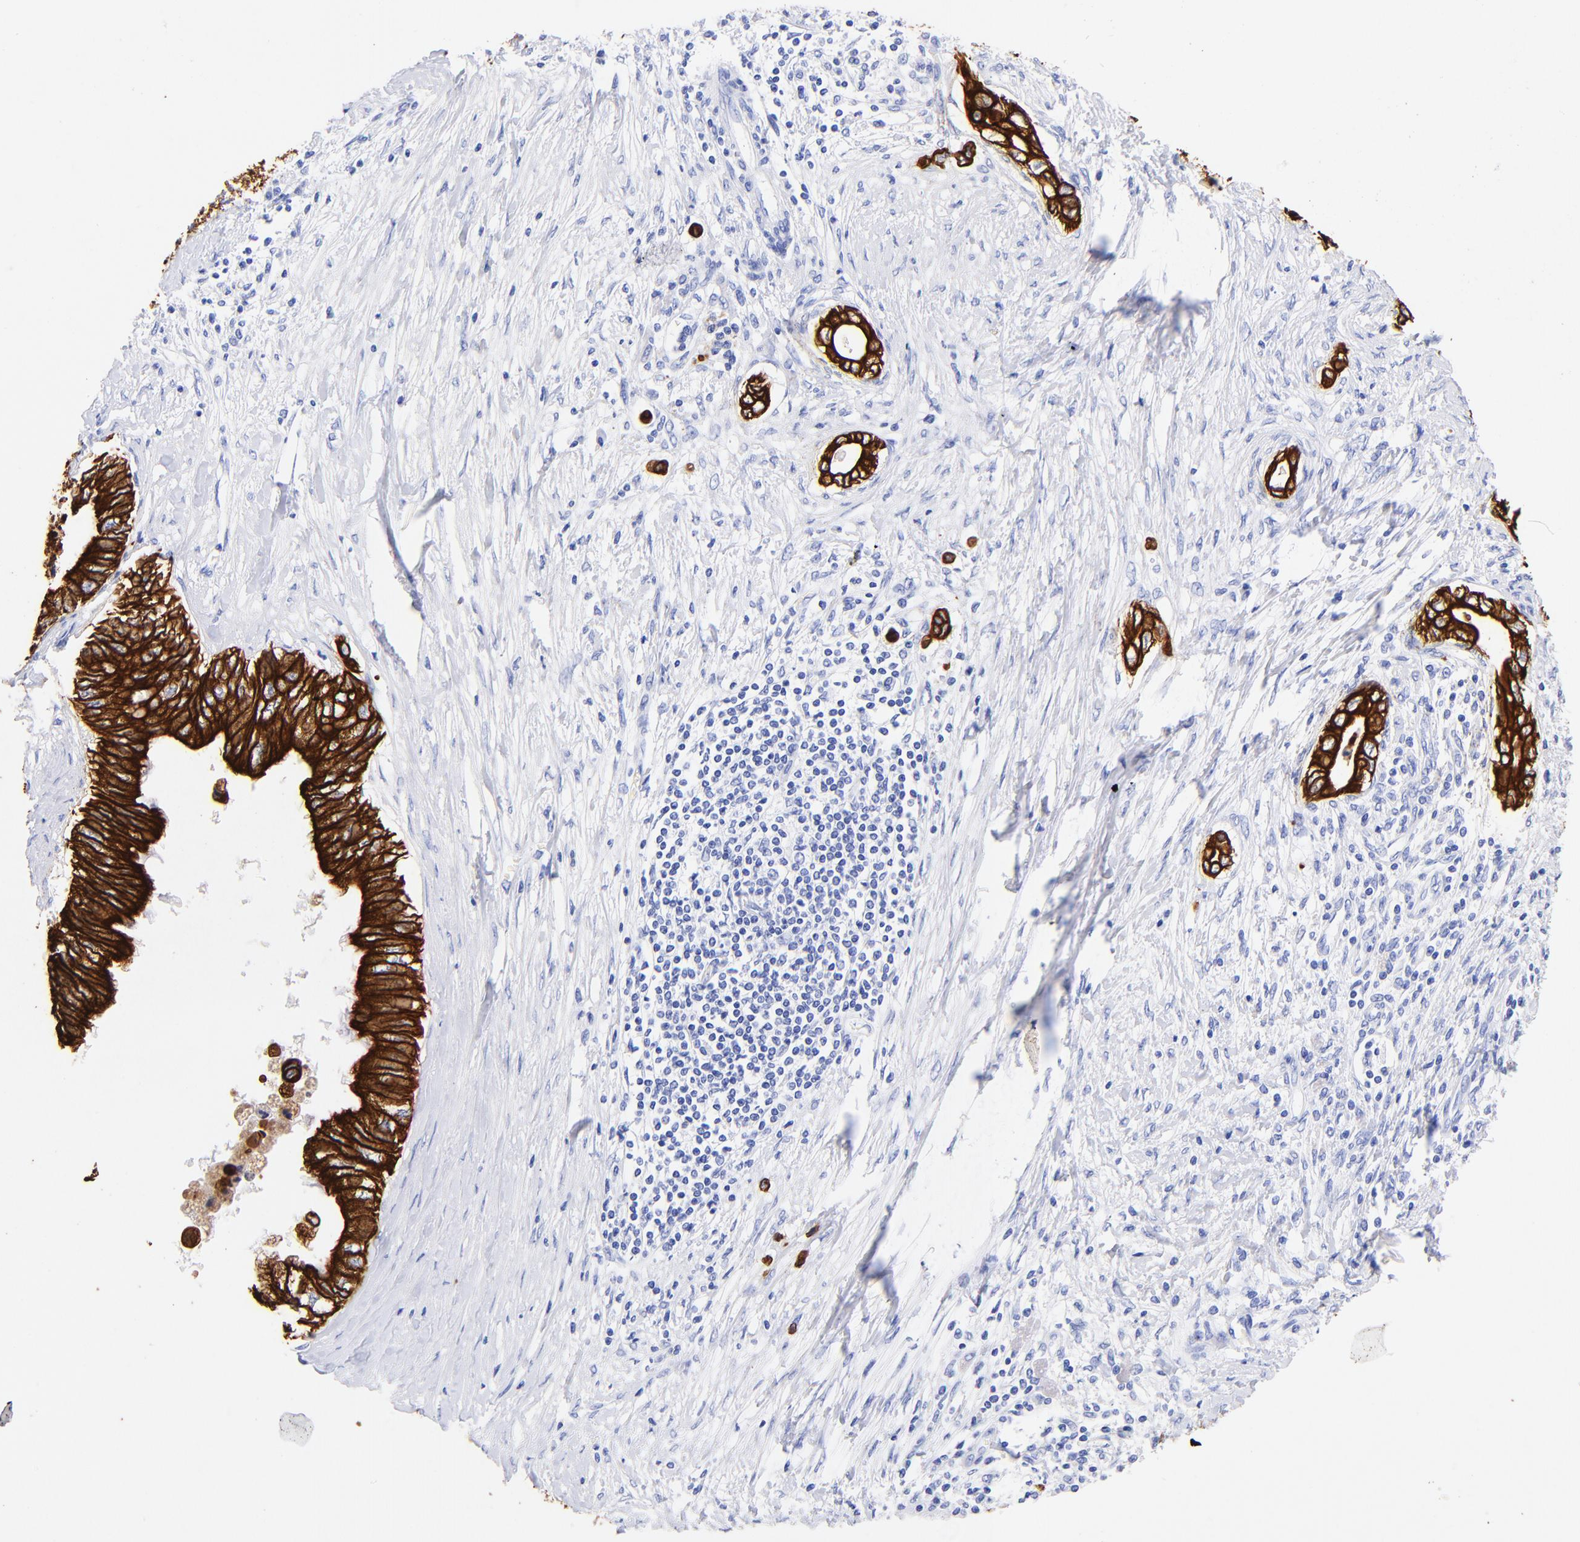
{"staining": {"intensity": "strong", "quantity": ">75%", "location": "cytoplasmic/membranous"}, "tissue": "pancreatic cancer", "cell_type": "Tumor cells", "image_type": "cancer", "snomed": [{"axis": "morphology", "description": "Adenocarcinoma, NOS"}, {"axis": "topography", "description": "Pancreas"}], "caption": "Strong cytoplasmic/membranous staining is identified in about >75% of tumor cells in adenocarcinoma (pancreatic).", "gene": "KRT19", "patient": {"sex": "female", "age": 66}}